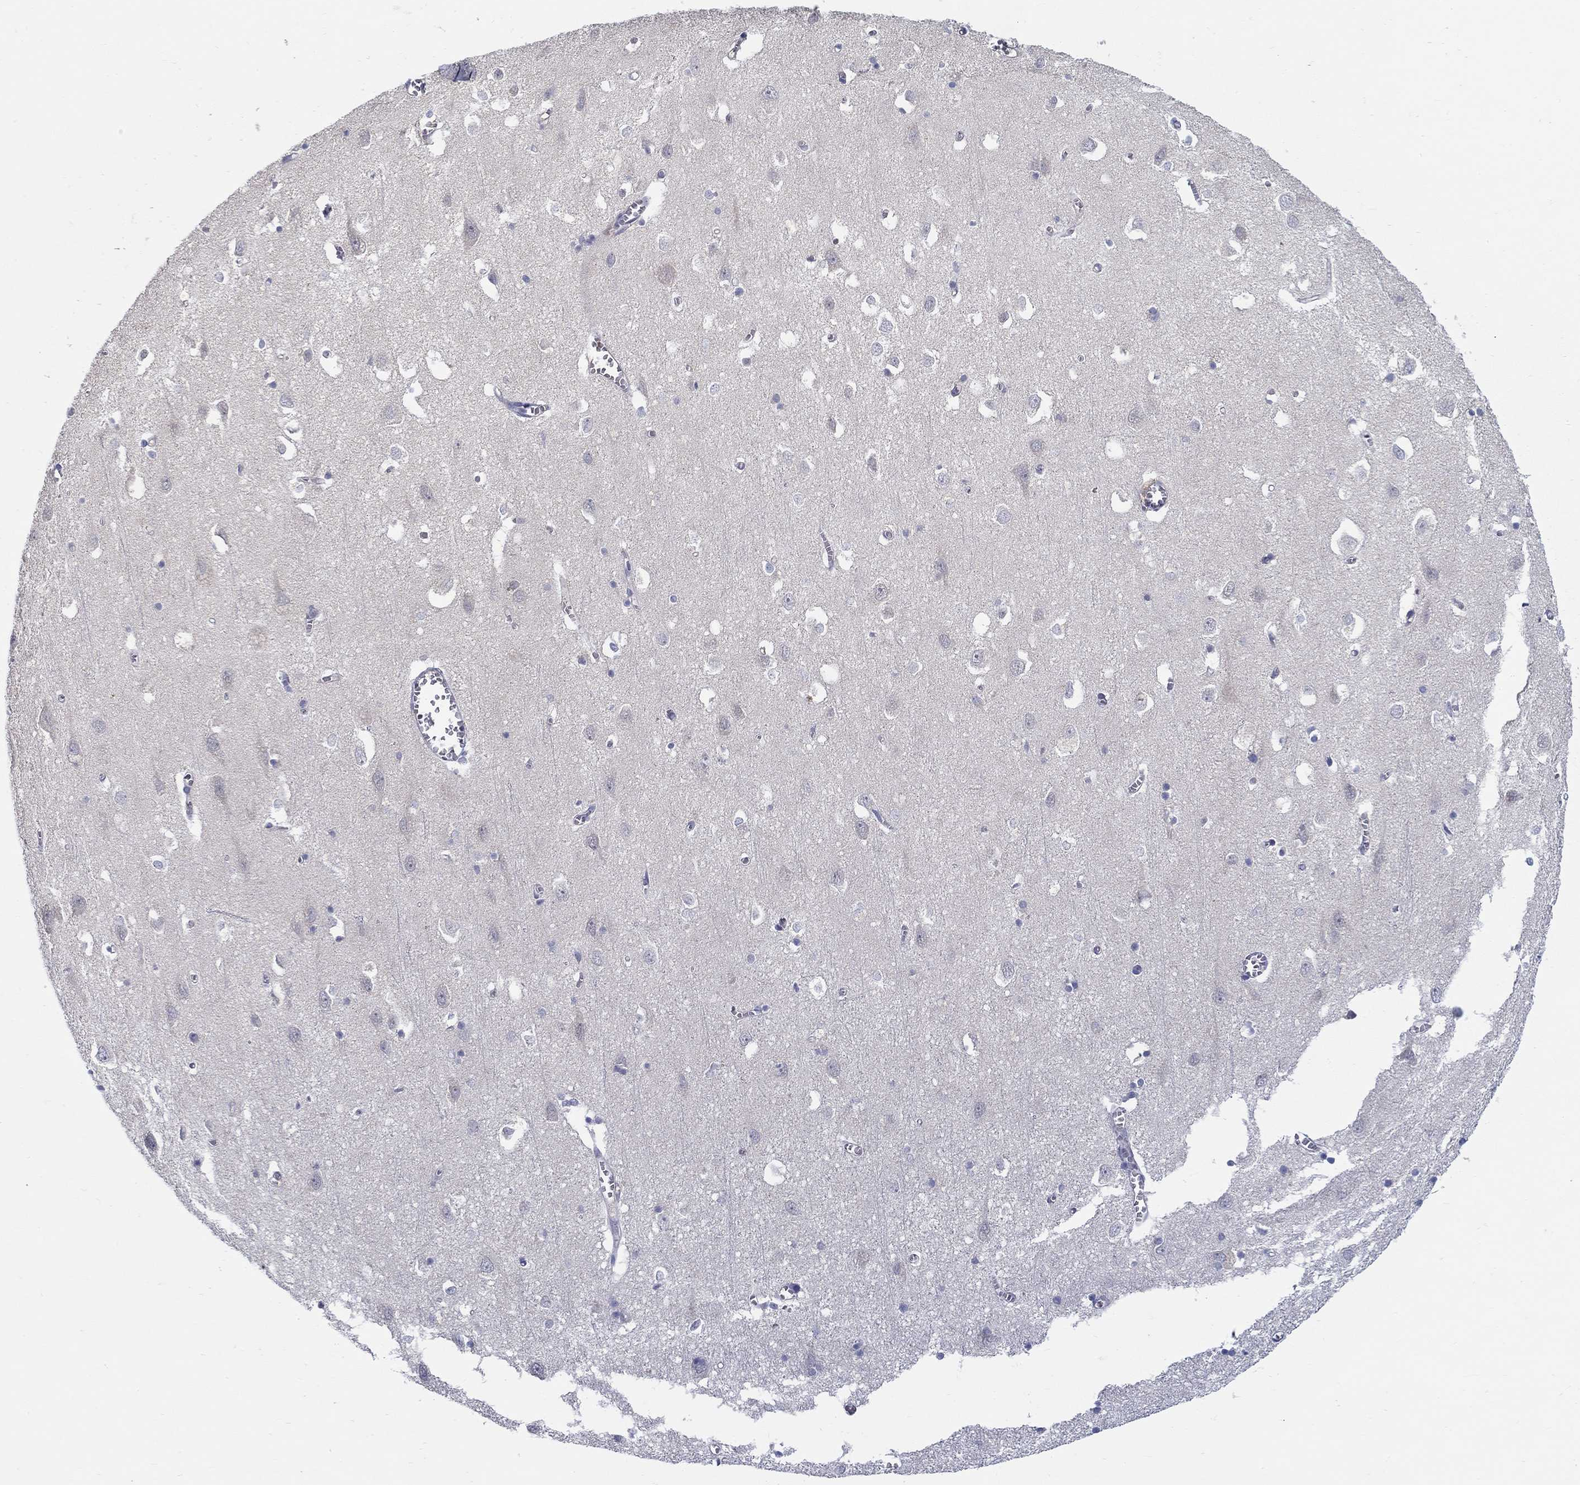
{"staining": {"intensity": "negative", "quantity": "none", "location": "none"}, "tissue": "cerebral cortex", "cell_type": "Endothelial cells", "image_type": "normal", "snomed": [{"axis": "morphology", "description": "Normal tissue, NOS"}, {"axis": "topography", "description": "Cerebral cortex"}], "caption": "A high-resolution histopathology image shows immunohistochemistry staining of benign cerebral cortex, which displays no significant positivity in endothelial cells.", "gene": "ABCA4", "patient": {"sex": "male", "age": 70}}